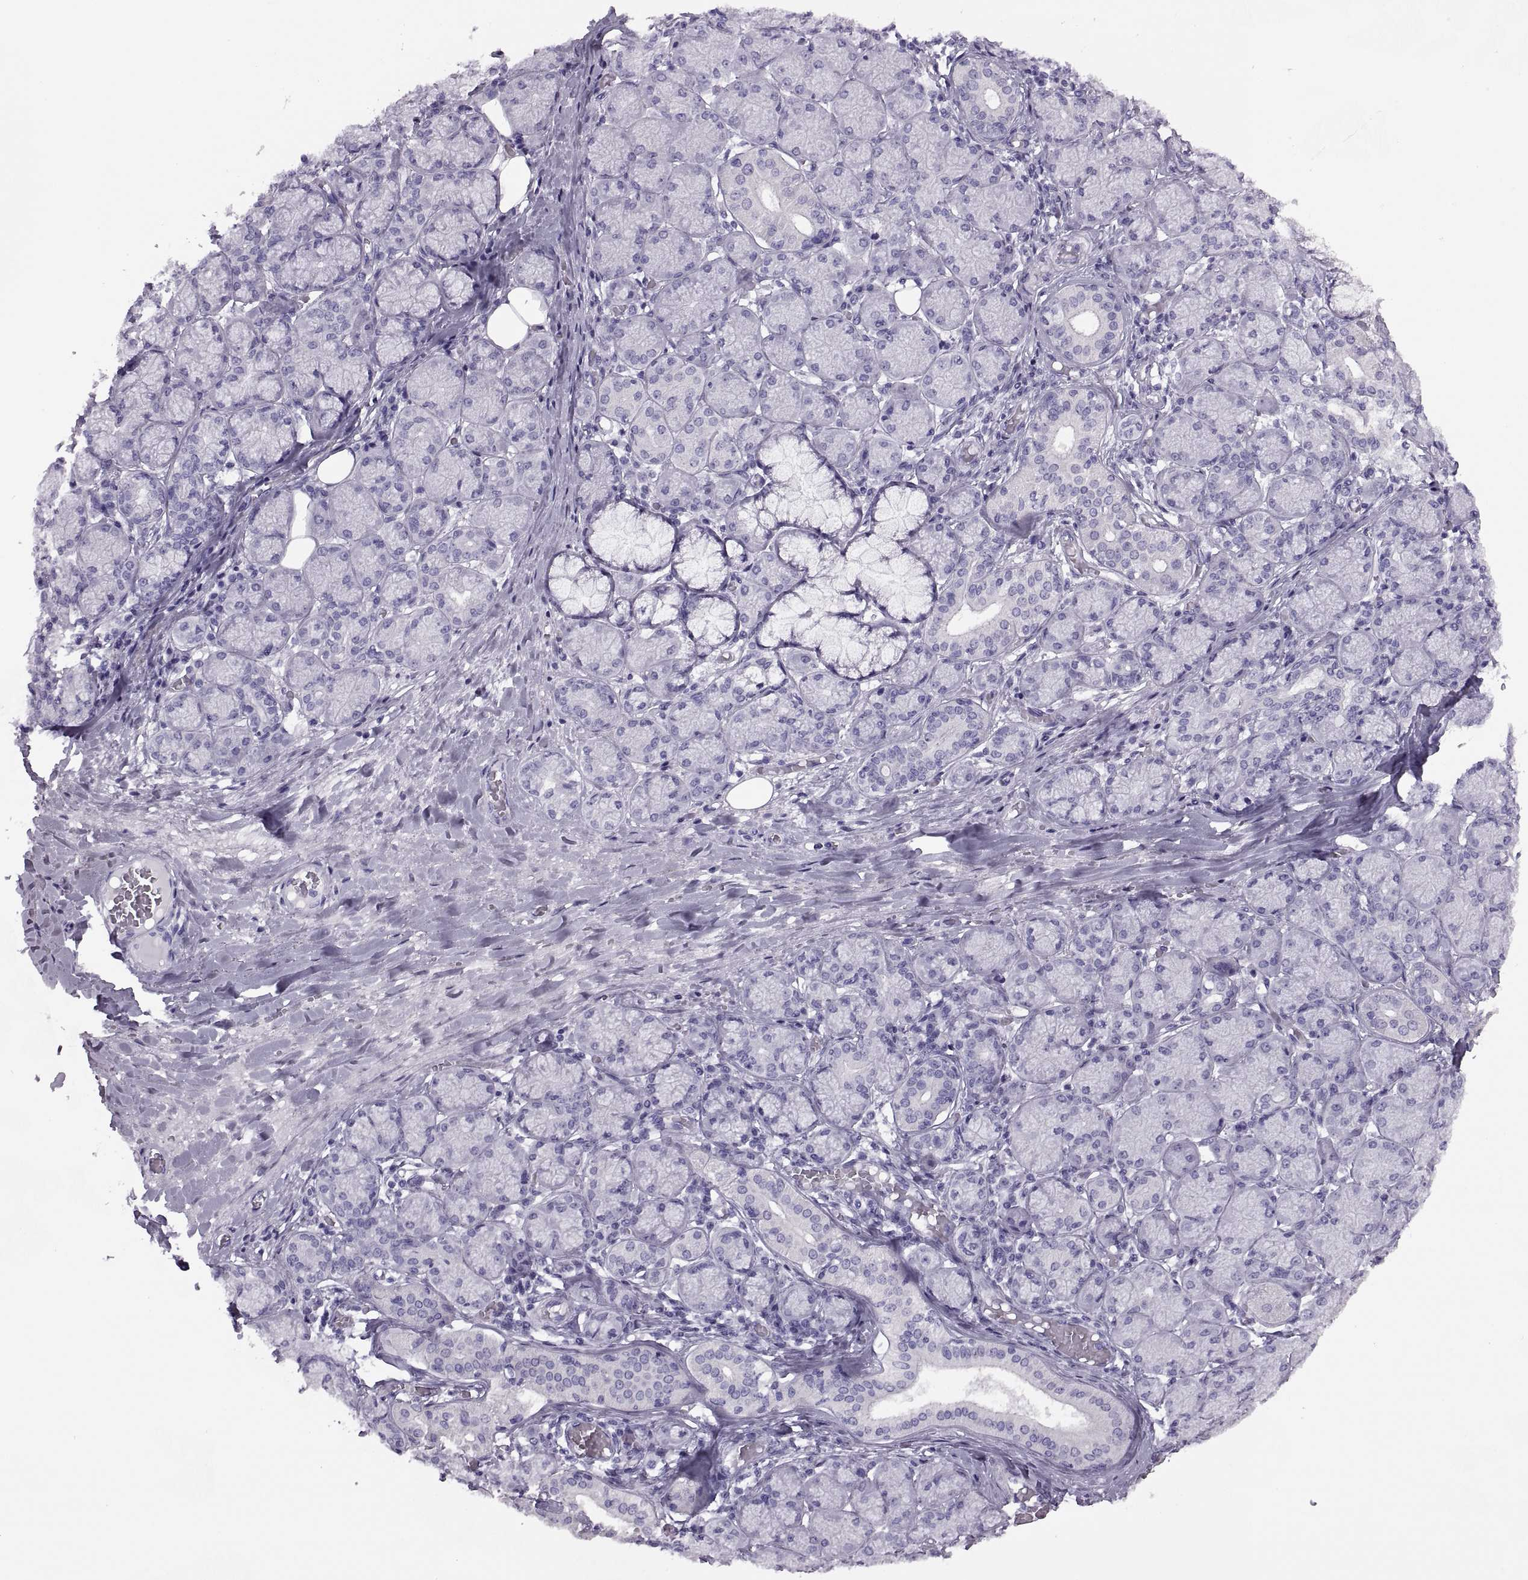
{"staining": {"intensity": "negative", "quantity": "none", "location": "none"}, "tissue": "salivary gland", "cell_type": "Glandular cells", "image_type": "normal", "snomed": [{"axis": "morphology", "description": "Normal tissue, NOS"}, {"axis": "topography", "description": "Salivary gland"}, {"axis": "topography", "description": "Peripheral nerve tissue"}], "caption": "Immunohistochemical staining of unremarkable human salivary gland demonstrates no significant positivity in glandular cells.", "gene": "RLBP1", "patient": {"sex": "female", "age": 24}}